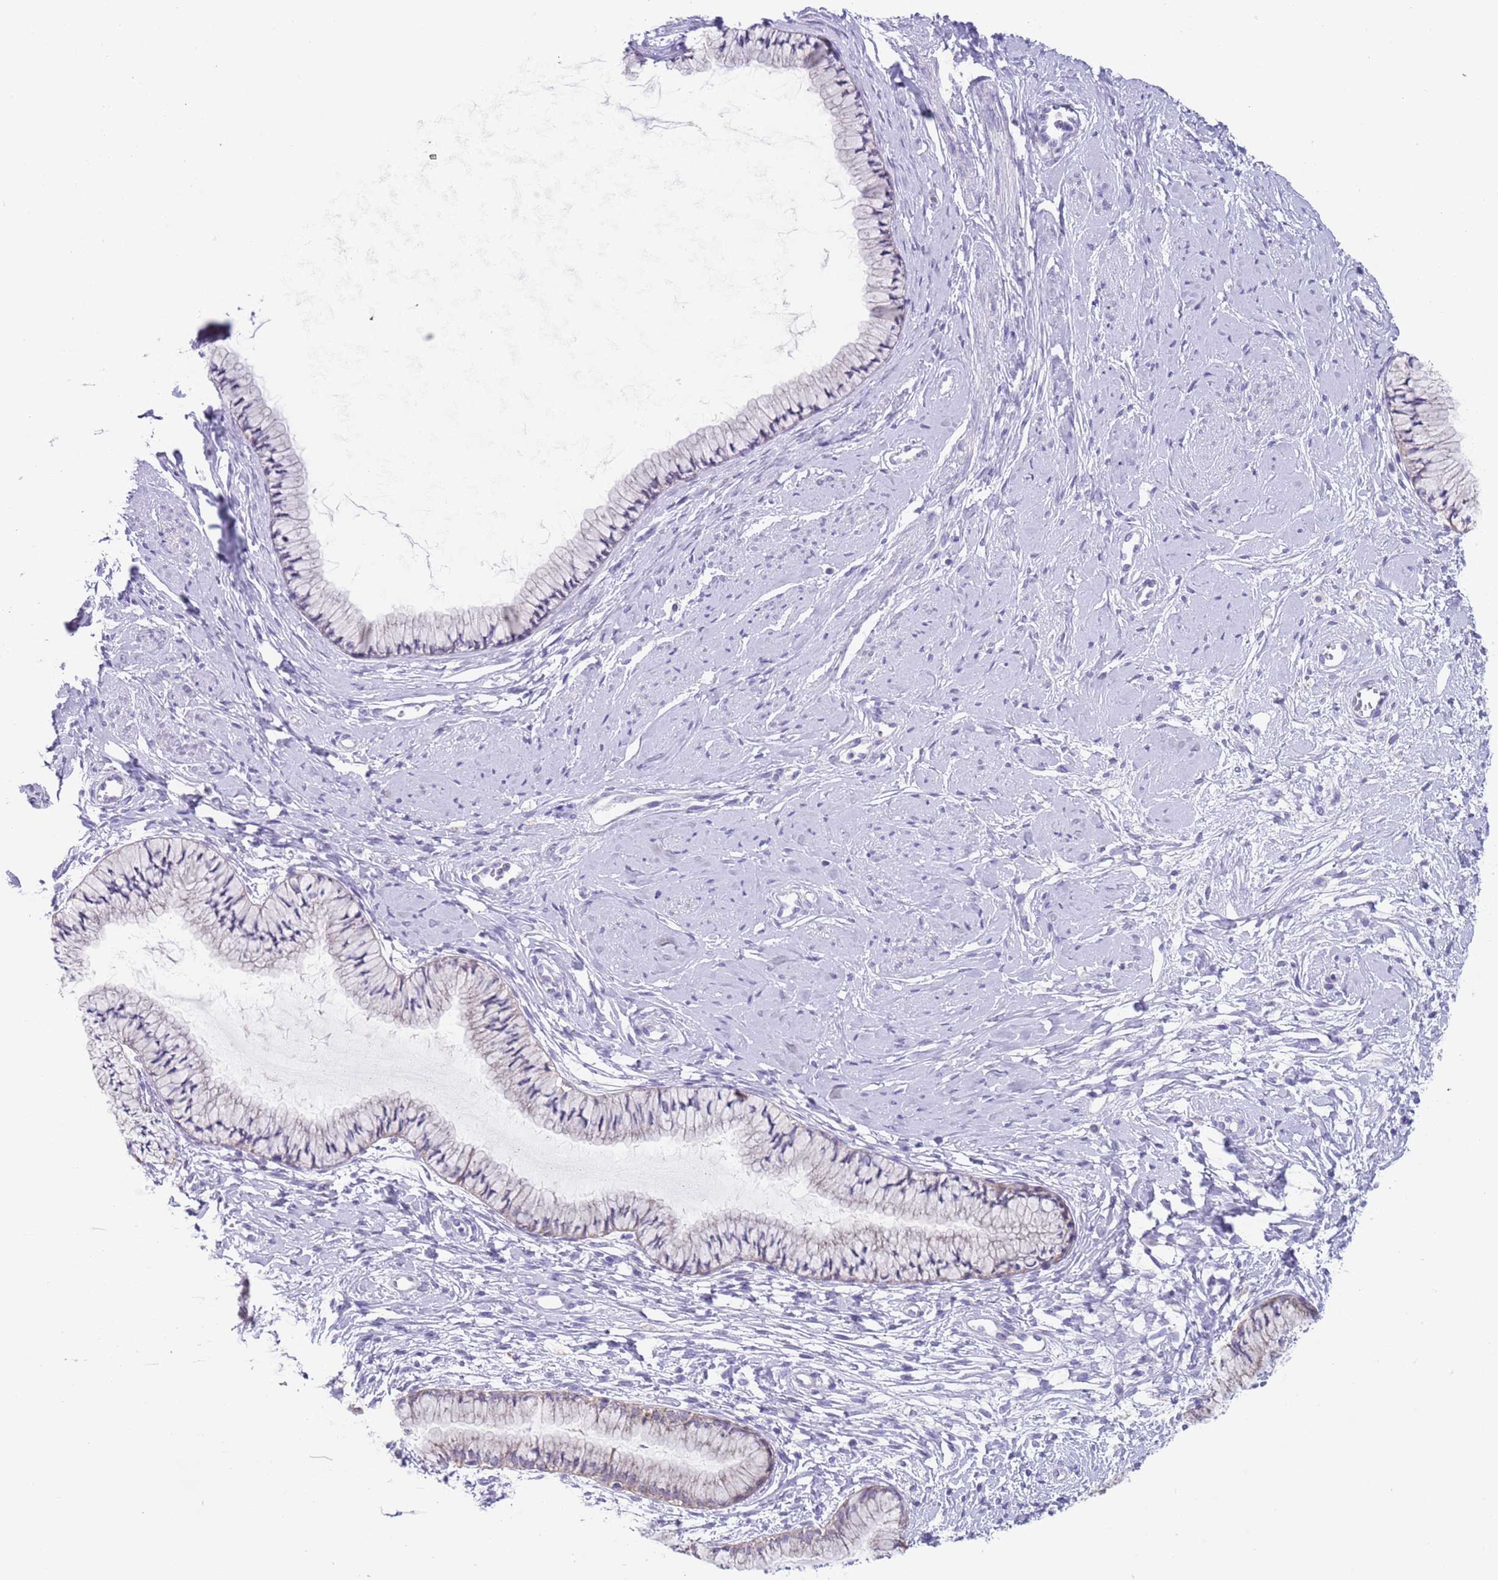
{"staining": {"intensity": "weak", "quantity": "<25%", "location": "cytoplasmic/membranous"}, "tissue": "cervix", "cell_type": "Glandular cells", "image_type": "normal", "snomed": [{"axis": "morphology", "description": "Normal tissue, NOS"}, {"axis": "topography", "description": "Cervix"}], "caption": "High power microscopy micrograph of an IHC micrograph of normal cervix, revealing no significant positivity in glandular cells. (DAB immunohistochemistry with hematoxylin counter stain).", "gene": "SPIRE2", "patient": {"sex": "female", "age": 42}}